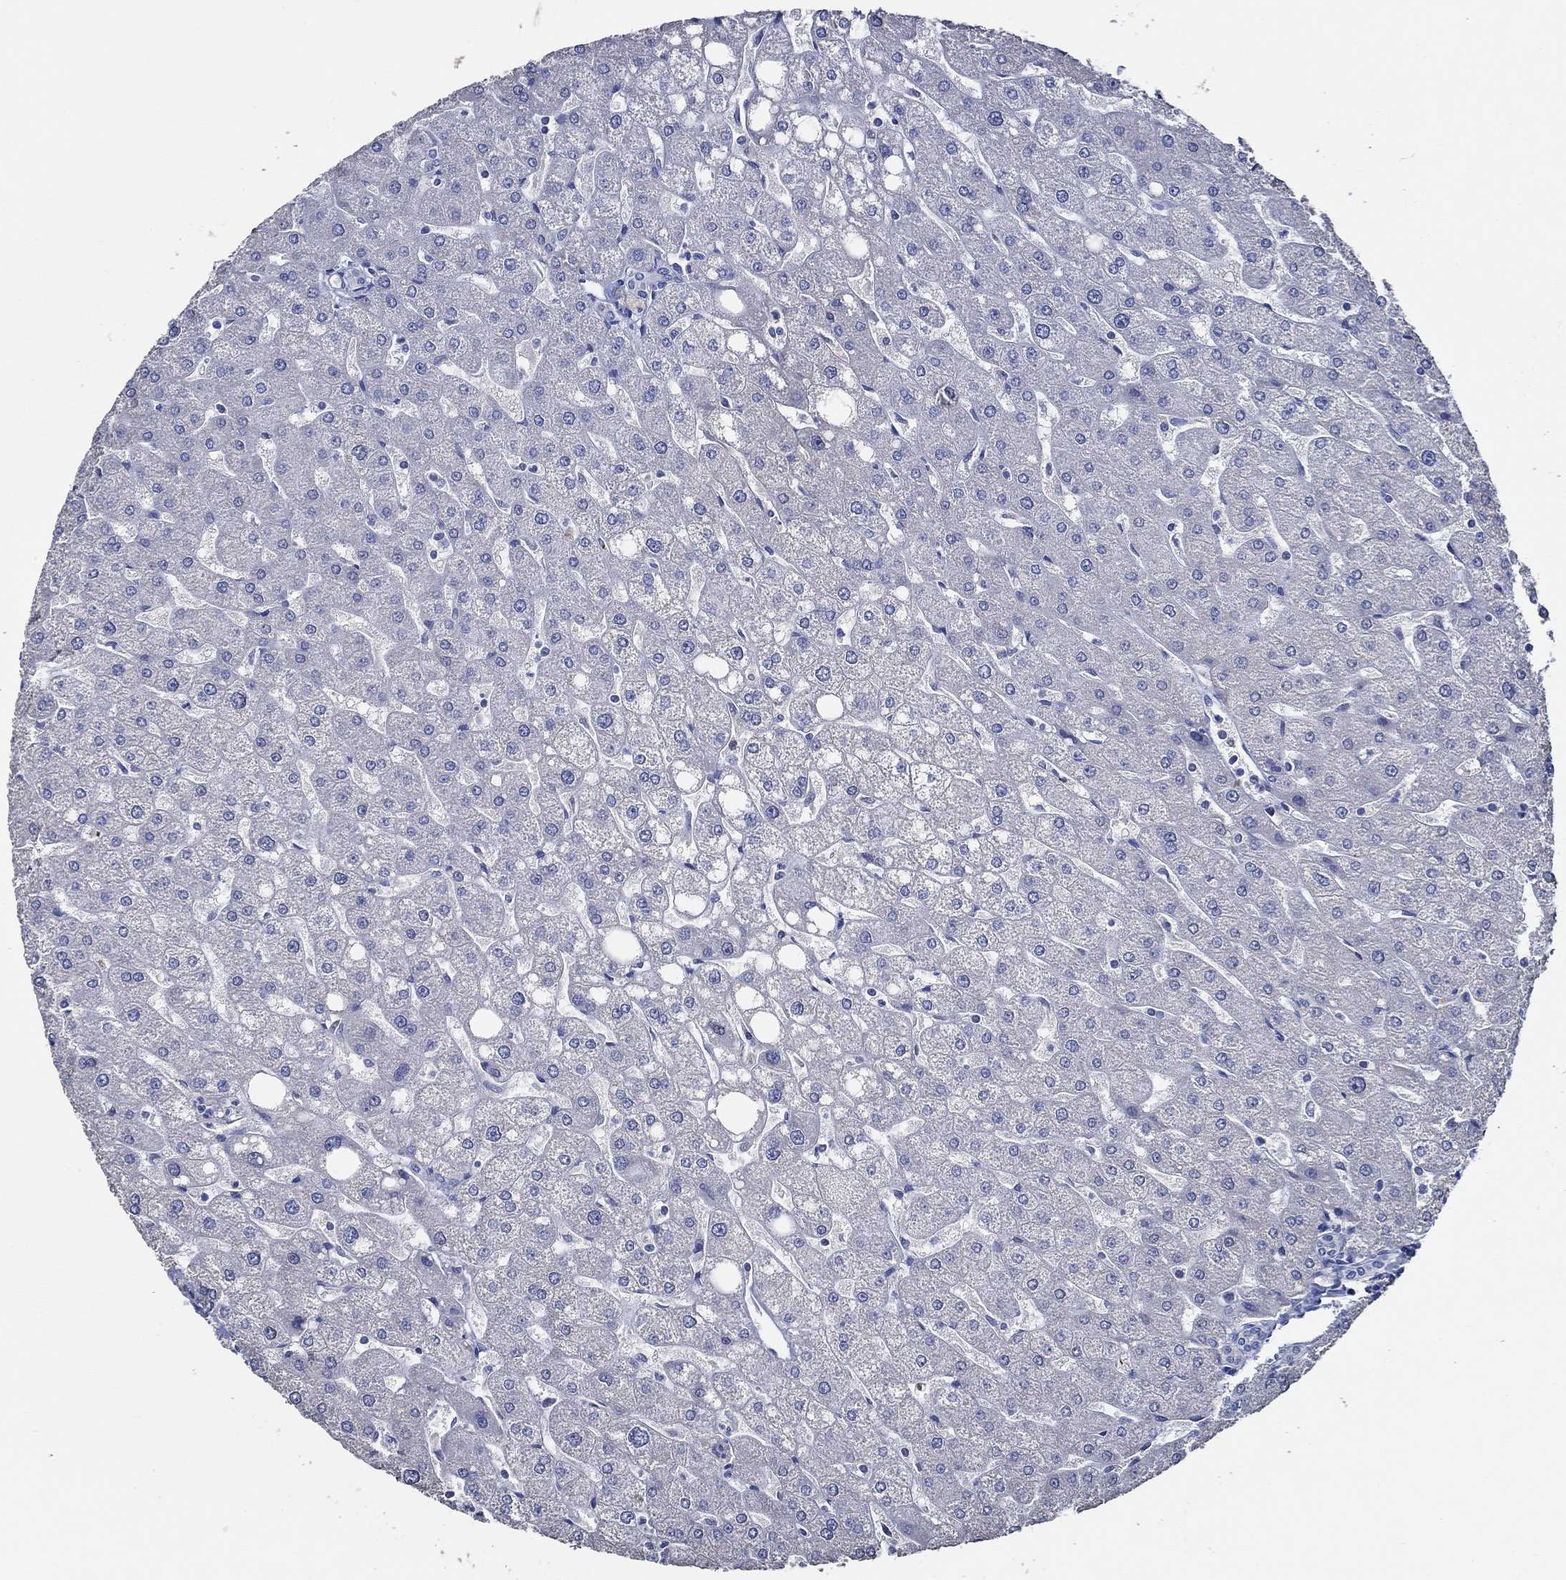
{"staining": {"intensity": "negative", "quantity": "none", "location": "none"}, "tissue": "liver", "cell_type": "Cholangiocytes", "image_type": "normal", "snomed": [{"axis": "morphology", "description": "Normal tissue, NOS"}, {"axis": "topography", "description": "Liver"}], "caption": "Cholangiocytes show no significant staining in normal liver. (DAB immunohistochemistry (IHC), high magnification).", "gene": "DOCK3", "patient": {"sex": "male", "age": 67}}